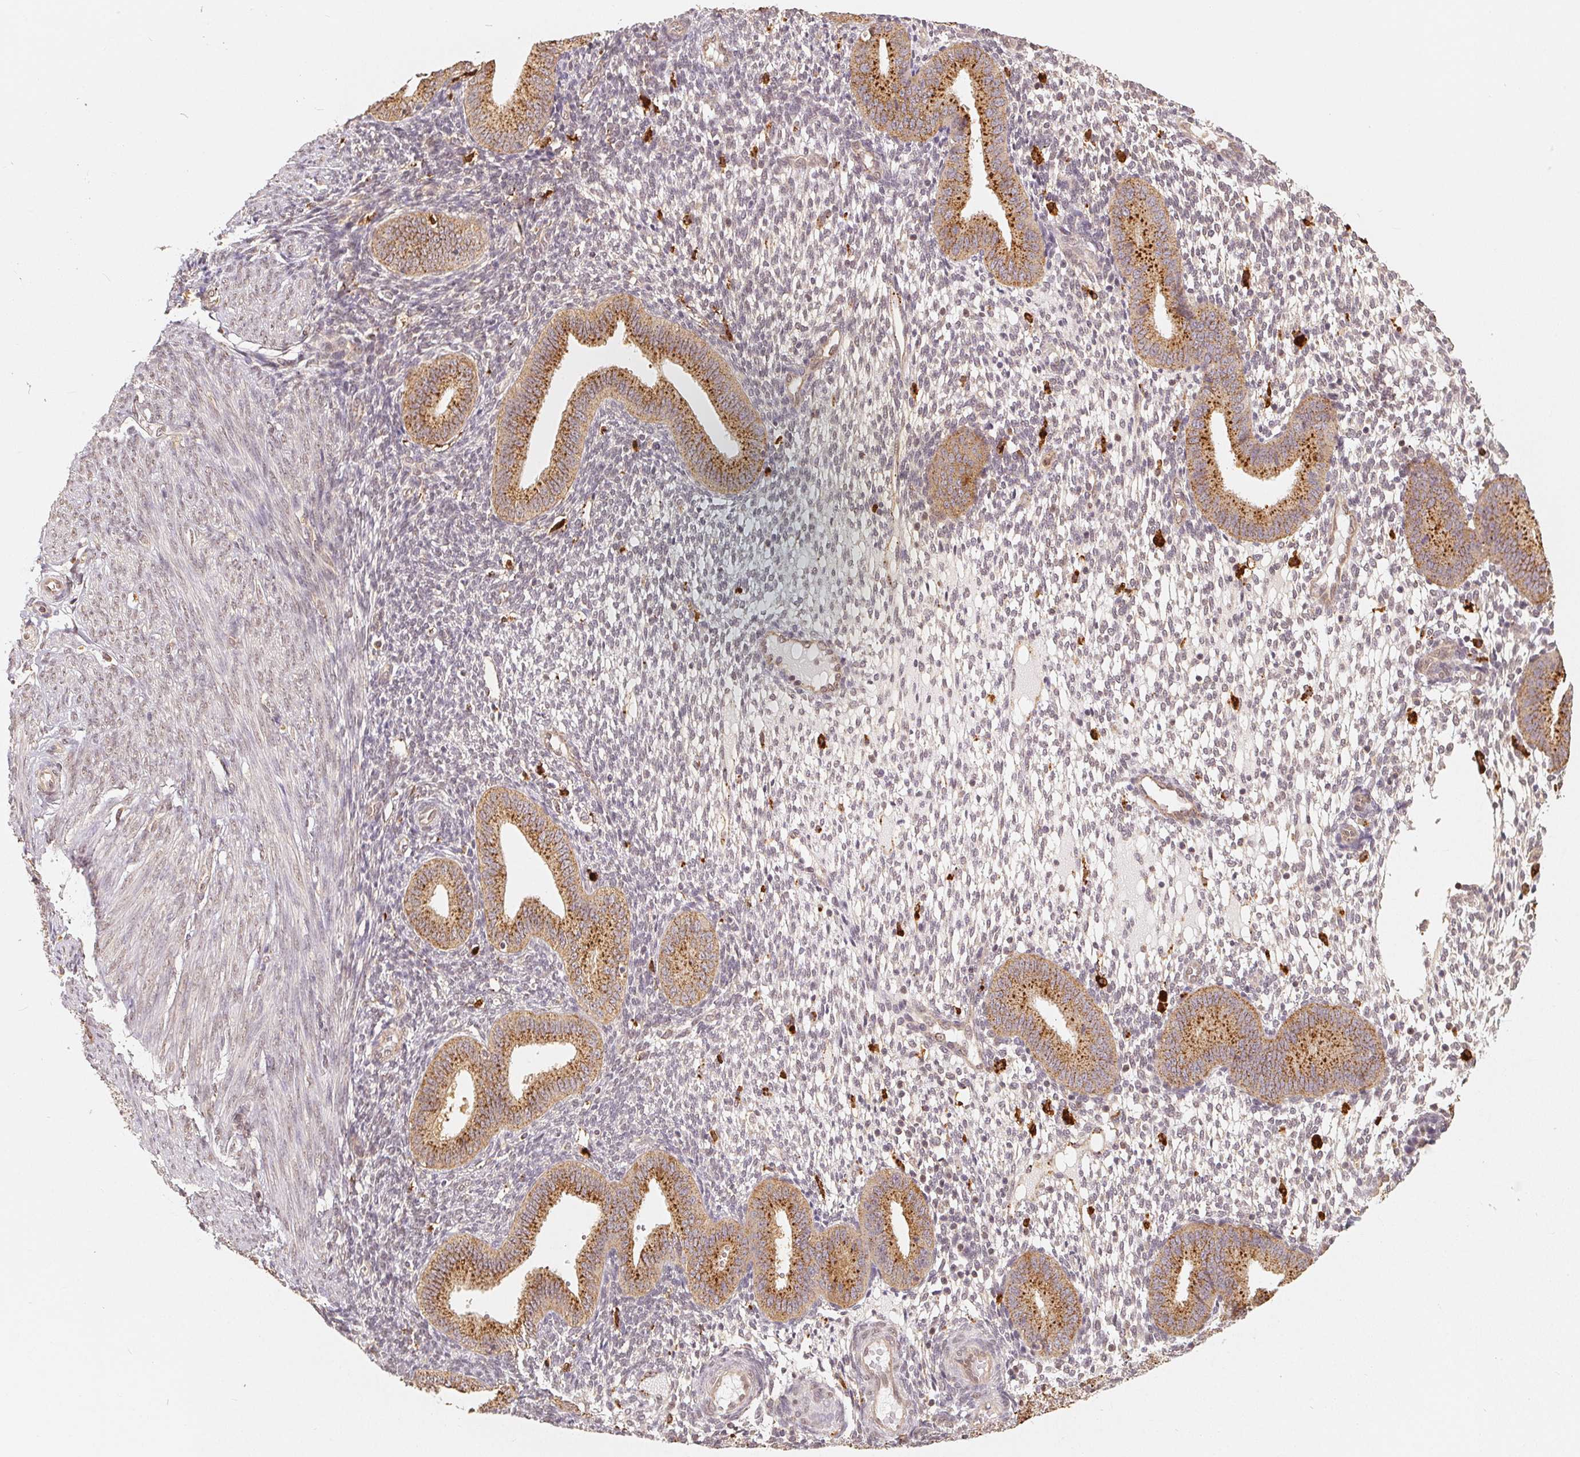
{"staining": {"intensity": "negative", "quantity": "none", "location": "none"}, "tissue": "endometrium", "cell_type": "Cells in endometrial stroma", "image_type": "normal", "snomed": [{"axis": "morphology", "description": "Normal tissue, NOS"}, {"axis": "topography", "description": "Endometrium"}], "caption": "This is an immunohistochemistry (IHC) micrograph of benign endometrium. There is no staining in cells in endometrial stroma.", "gene": "GUSB", "patient": {"sex": "female", "age": 40}}